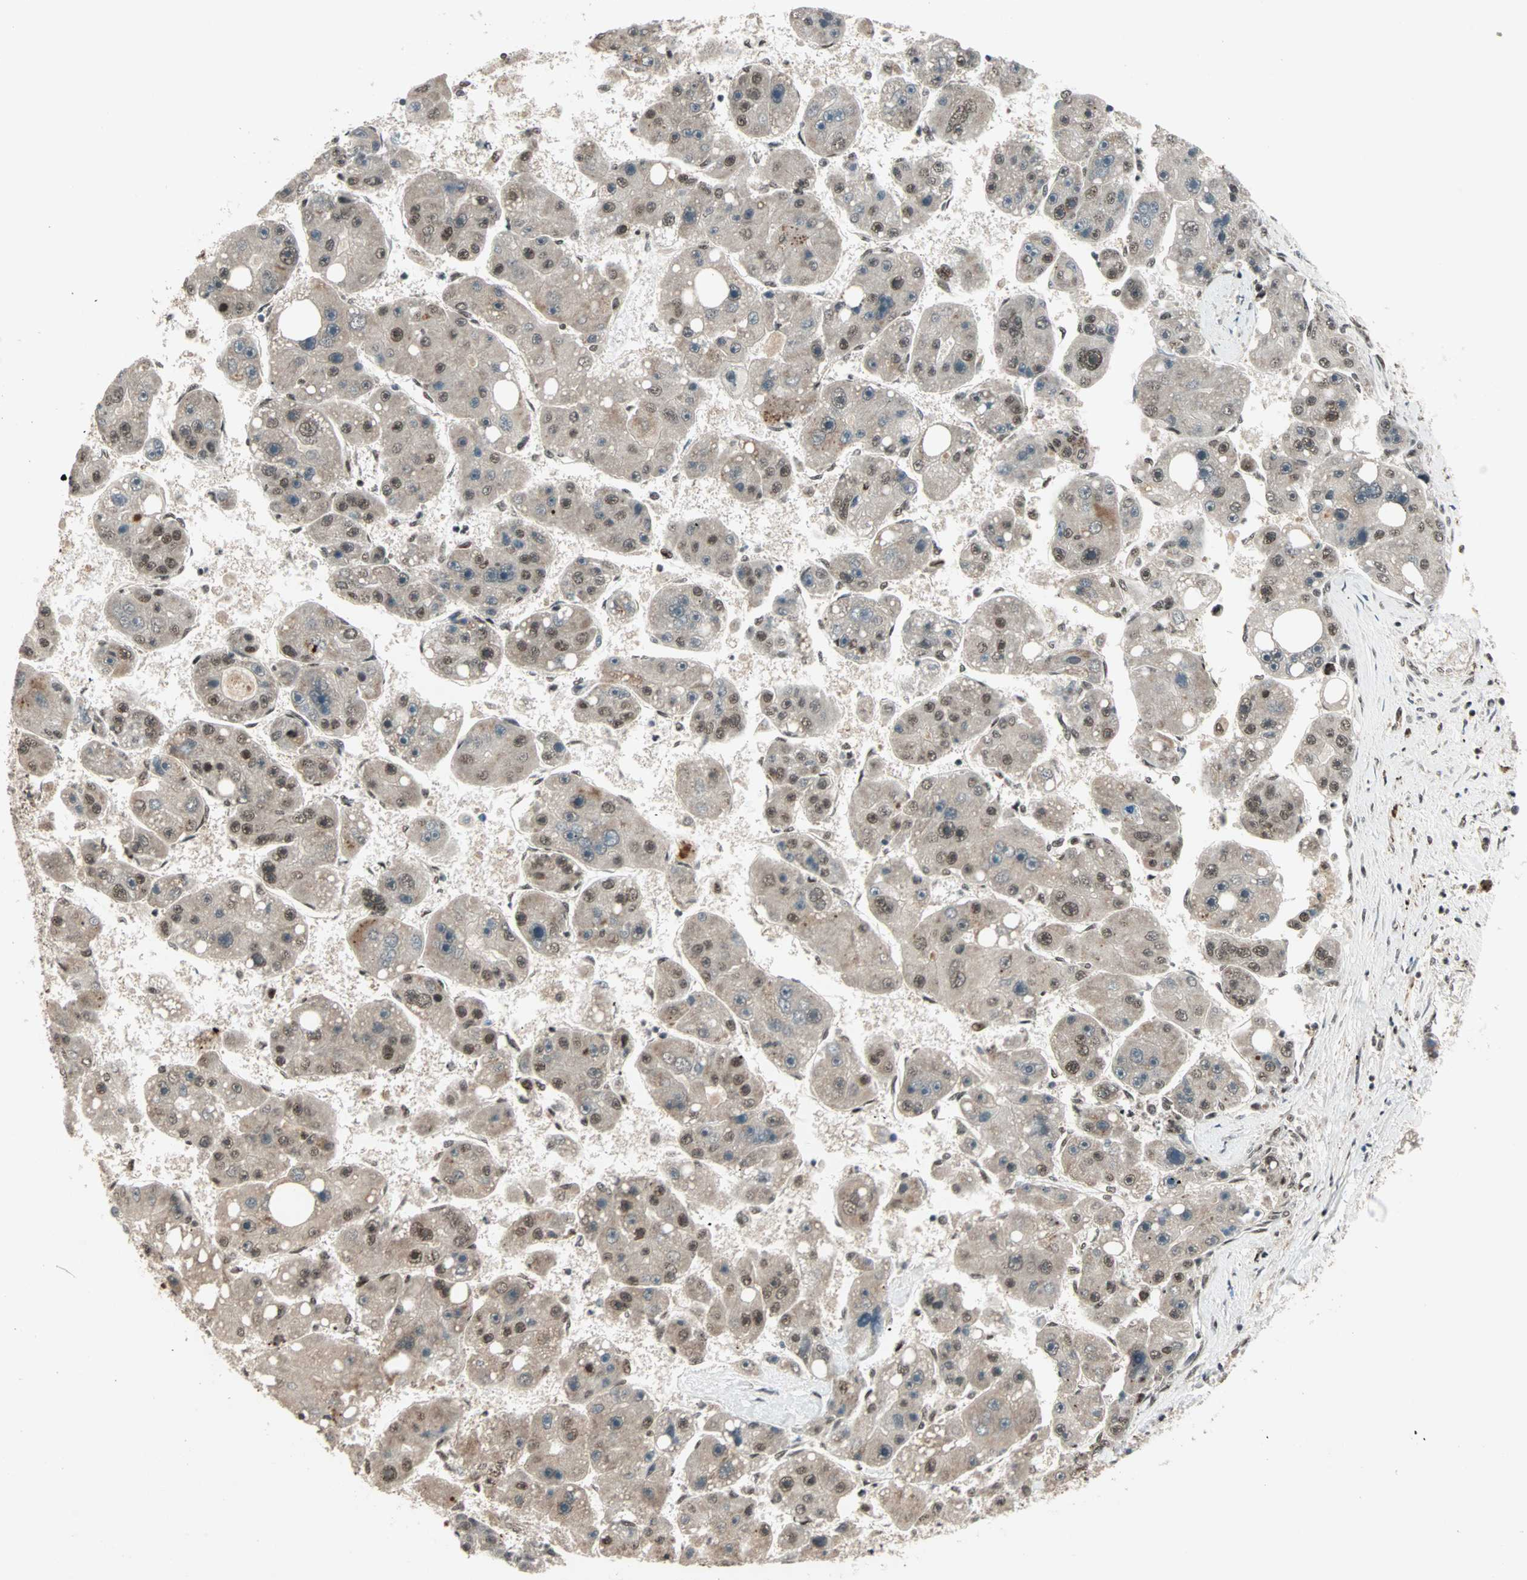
{"staining": {"intensity": "moderate", "quantity": ">75%", "location": "cytoplasmic/membranous,nuclear"}, "tissue": "liver cancer", "cell_type": "Tumor cells", "image_type": "cancer", "snomed": [{"axis": "morphology", "description": "Carcinoma, Hepatocellular, NOS"}, {"axis": "topography", "description": "Liver"}], "caption": "DAB immunohistochemical staining of human liver cancer (hepatocellular carcinoma) shows moderate cytoplasmic/membranous and nuclear protein expression in about >75% of tumor cells. (DAB (3,3'-diaminobenzidine) IHC, brown staining for protein, blue staining for nuclei).", "gene": "ZNF44", "patient": {"sex": "female", "age": 61}}